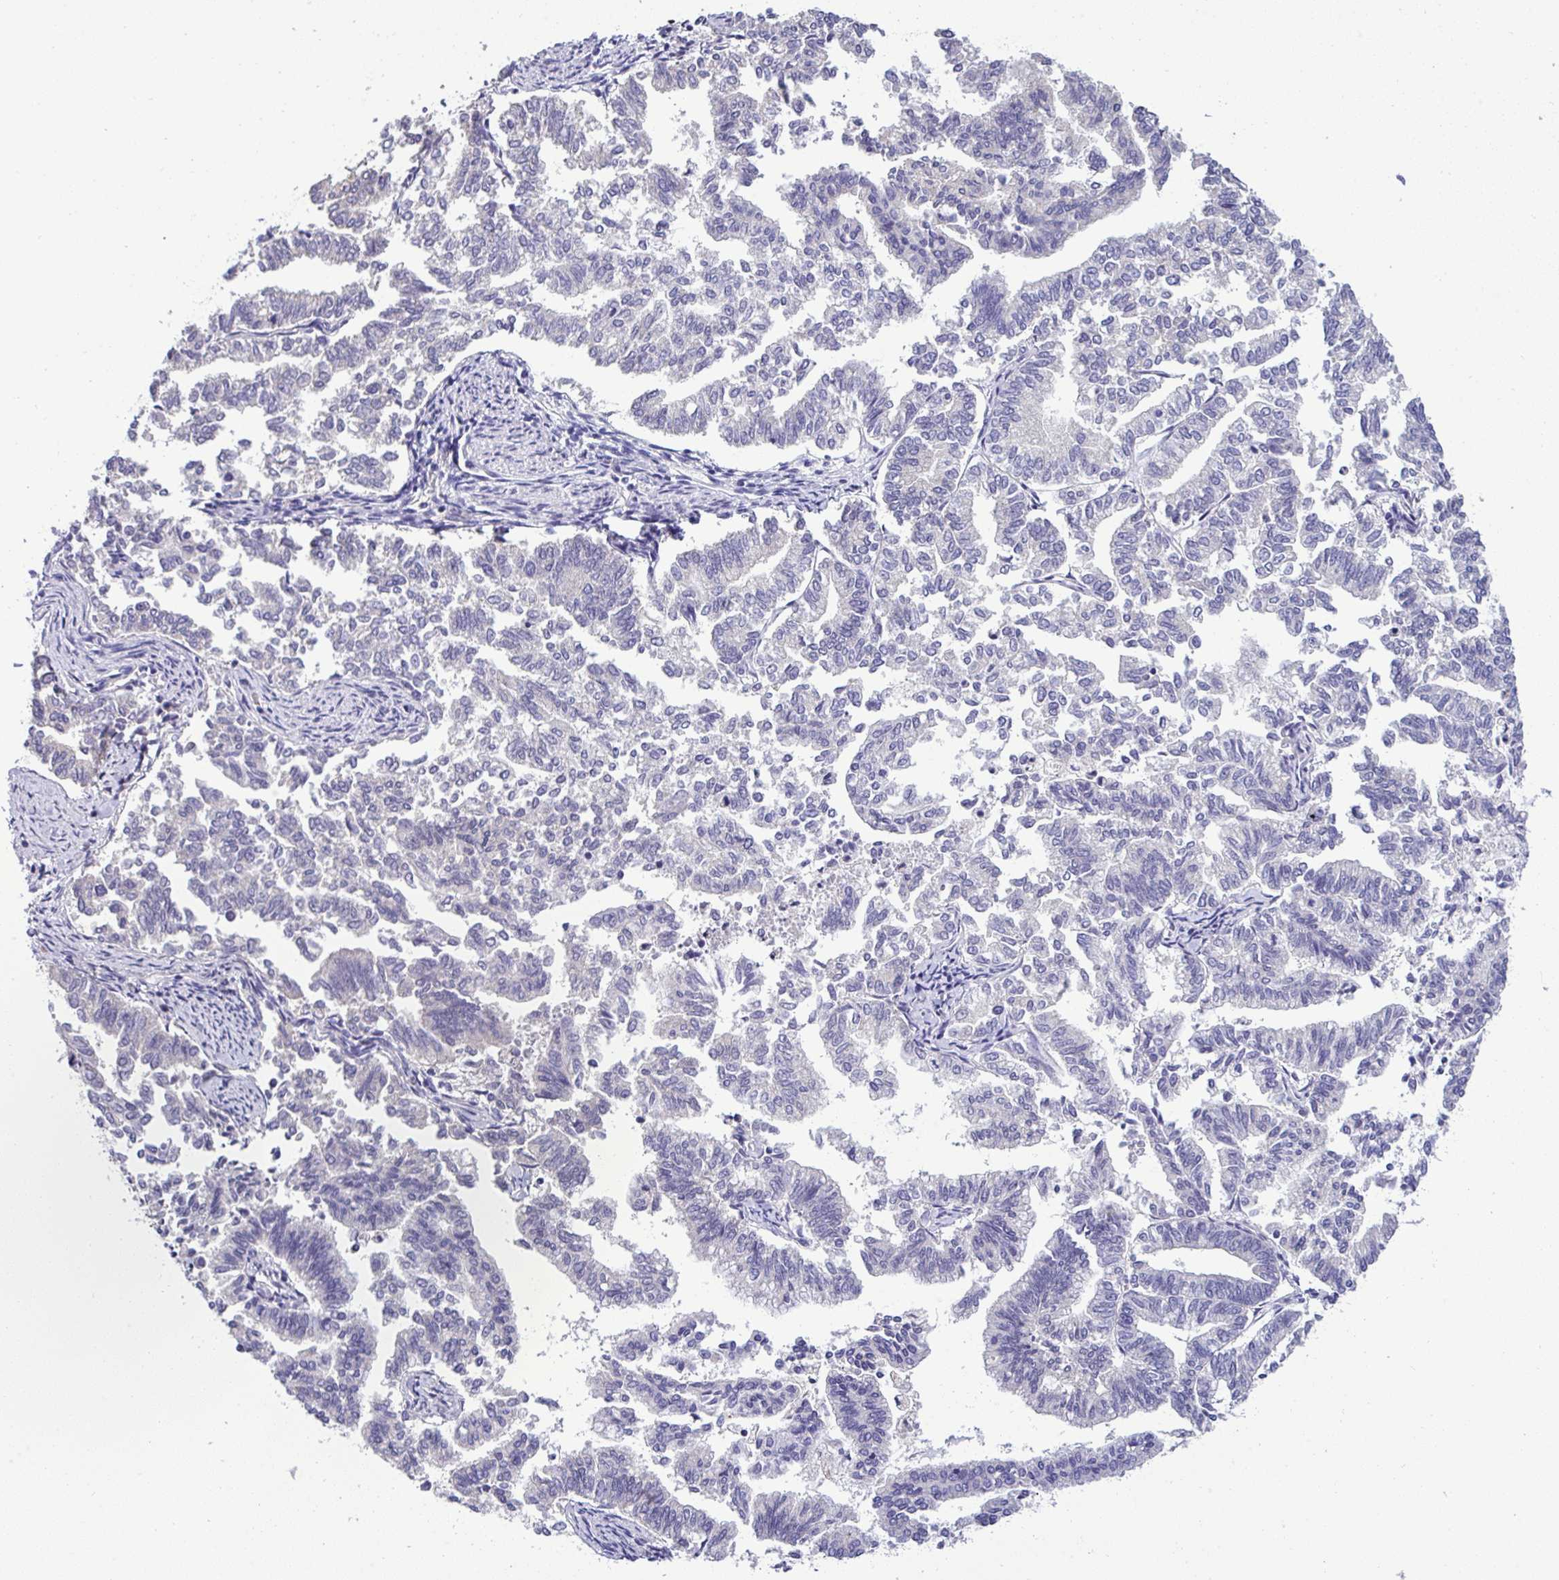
{"staining": {"intensity": "negative", "quantity": "none", "location": "none"}, "tissue": "endometrial cancer", "cell_type": "Tumor cells", "image_type": "cancer", "snomed": [{"axis": "morphology", "description": "Adenocarcinoma, NOS"}, {"axis": "topography", "description": "Endometrium"}], "caption": "Tumor cells are negative for brown protein staining in endometrial cancer.", "gene": "ST8SIA2", "patient": {"sex": "female", "age": 79}}